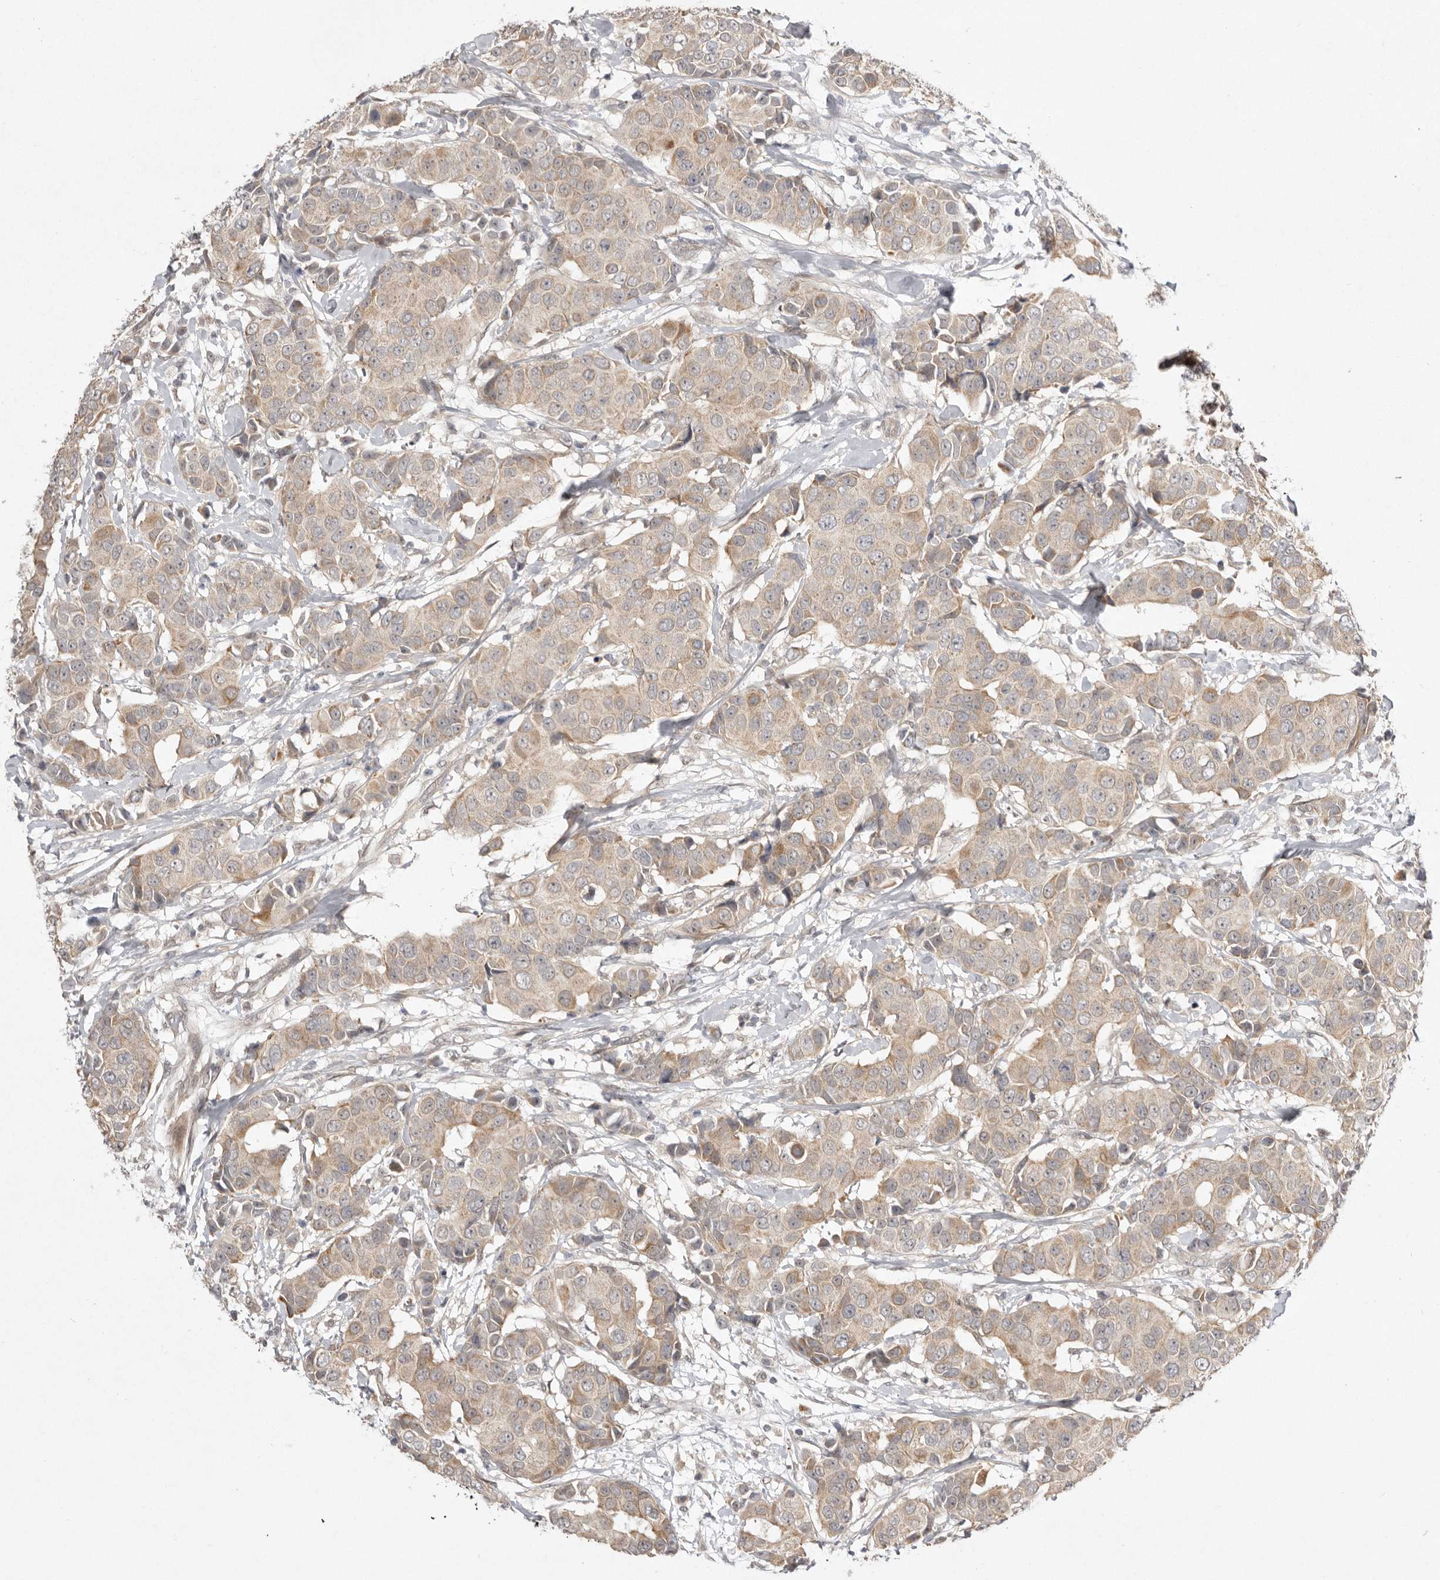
{"staining": {"intensity": "weak", "quantity": ">75%", "location": "cytoplasmic/membranous"}, "tissue": "breast cancer", "cell_type": "Tumor cells", "image_type": "cancer", "snomed": [{"axis": "morphology", "description": "Normal tissue, NOS"}, {"axis": "morphology", "description": "Duct carcinoma"}, {"axis": "topography", "description": "Breast"}], "caption": "Infiltrating ductal carcinoma (breast) tissue reveals weak cytoplasmic/membranous expression in approximately >75% of tumor cells", "gene": "NSUN4", "patient": {"sex": "female", "age": 39}}